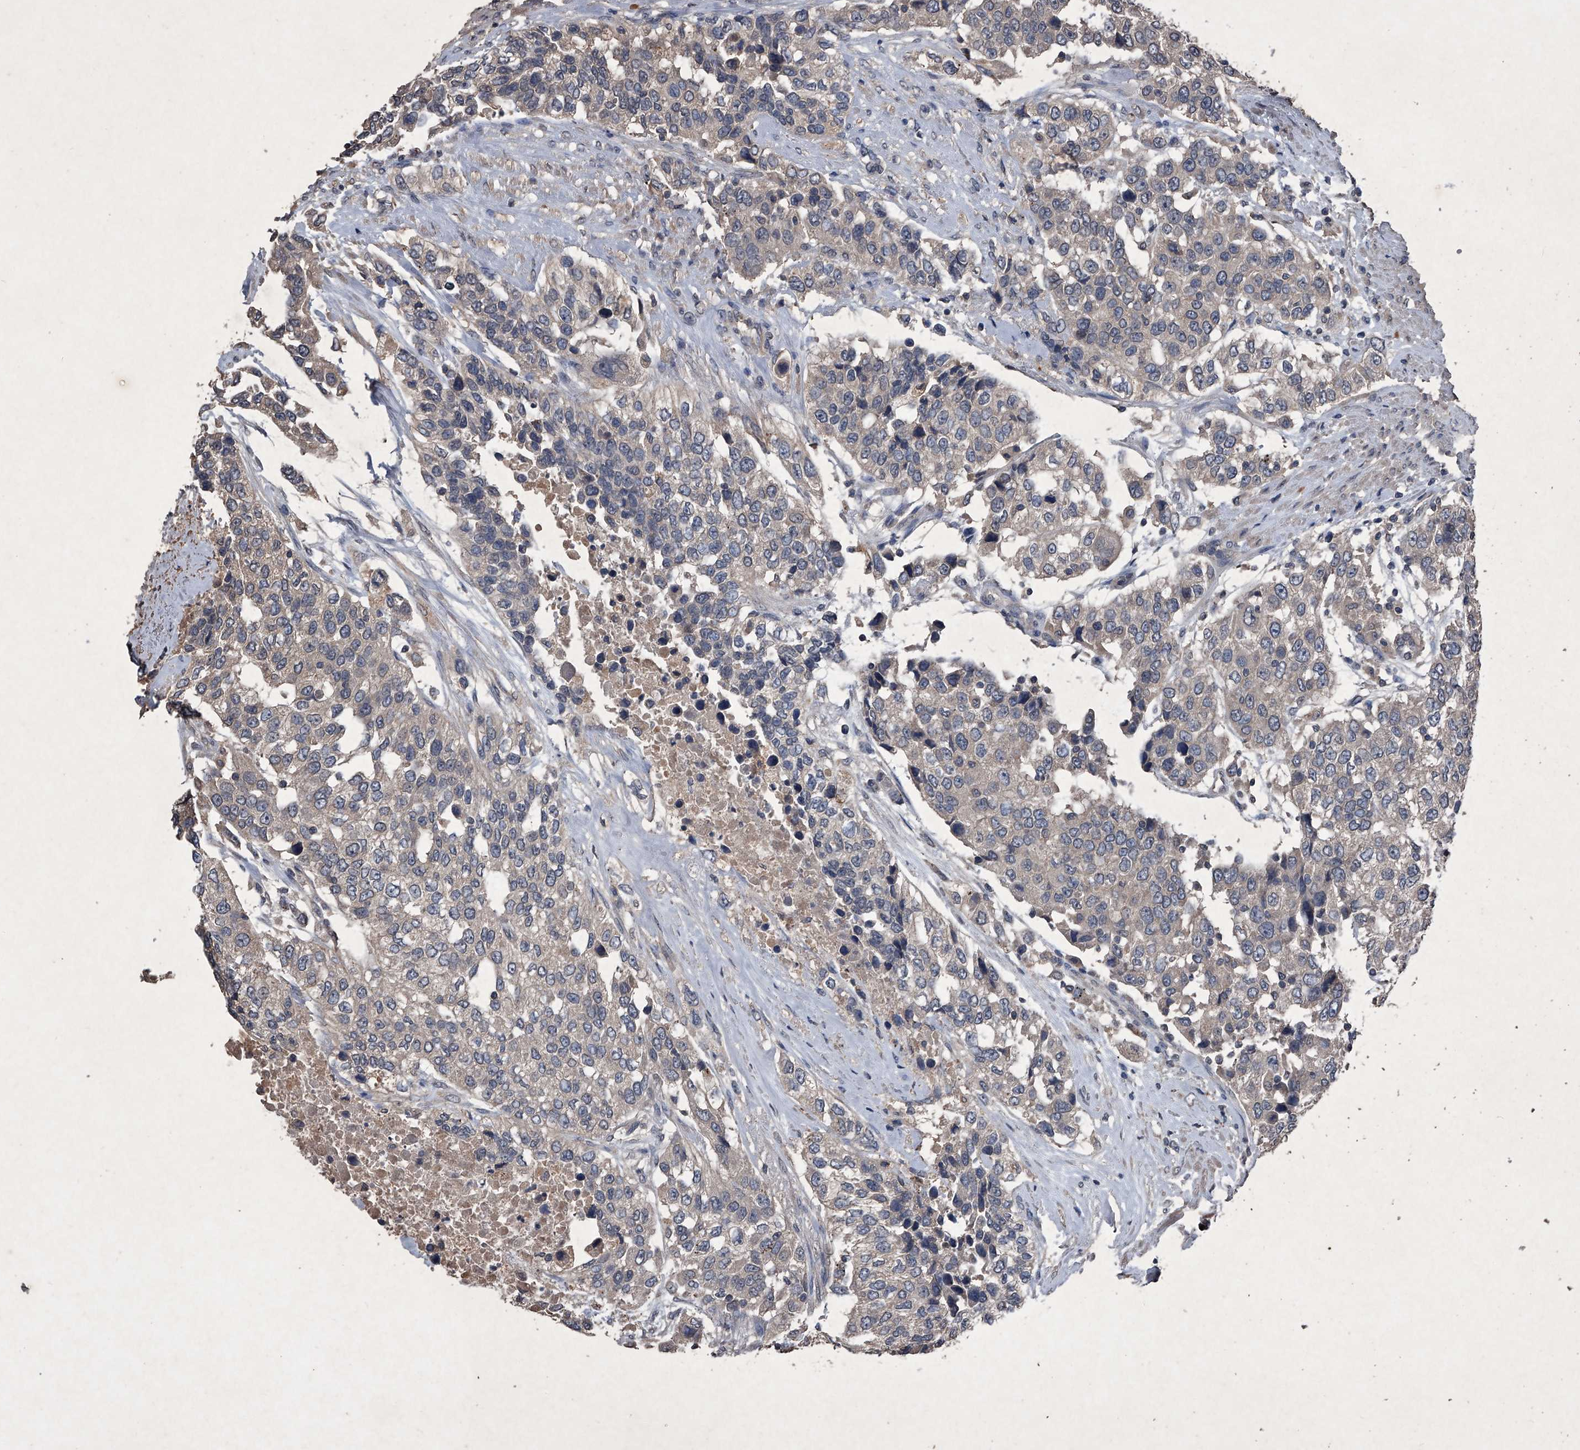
{"staining": {"intensity": "weak", "quantity": "<25%", "location": "cytoplasmic/membranous"}, "tissue": "urothelial cancer", "cell_type": "Tumor cells", "image_type": "cancer", "snomed": [{"axis": "morphology", "description": "Urothelial carcinoma, High grade"}, {"axis": "topography", "description": "Urinary bladder"}], "caption": "Photomicrograph shows no significant protein expression in tumor cells of urothelial cancer.", "gene": "MAPKAP1", "patient": {"sex": "female", "age": 80}}